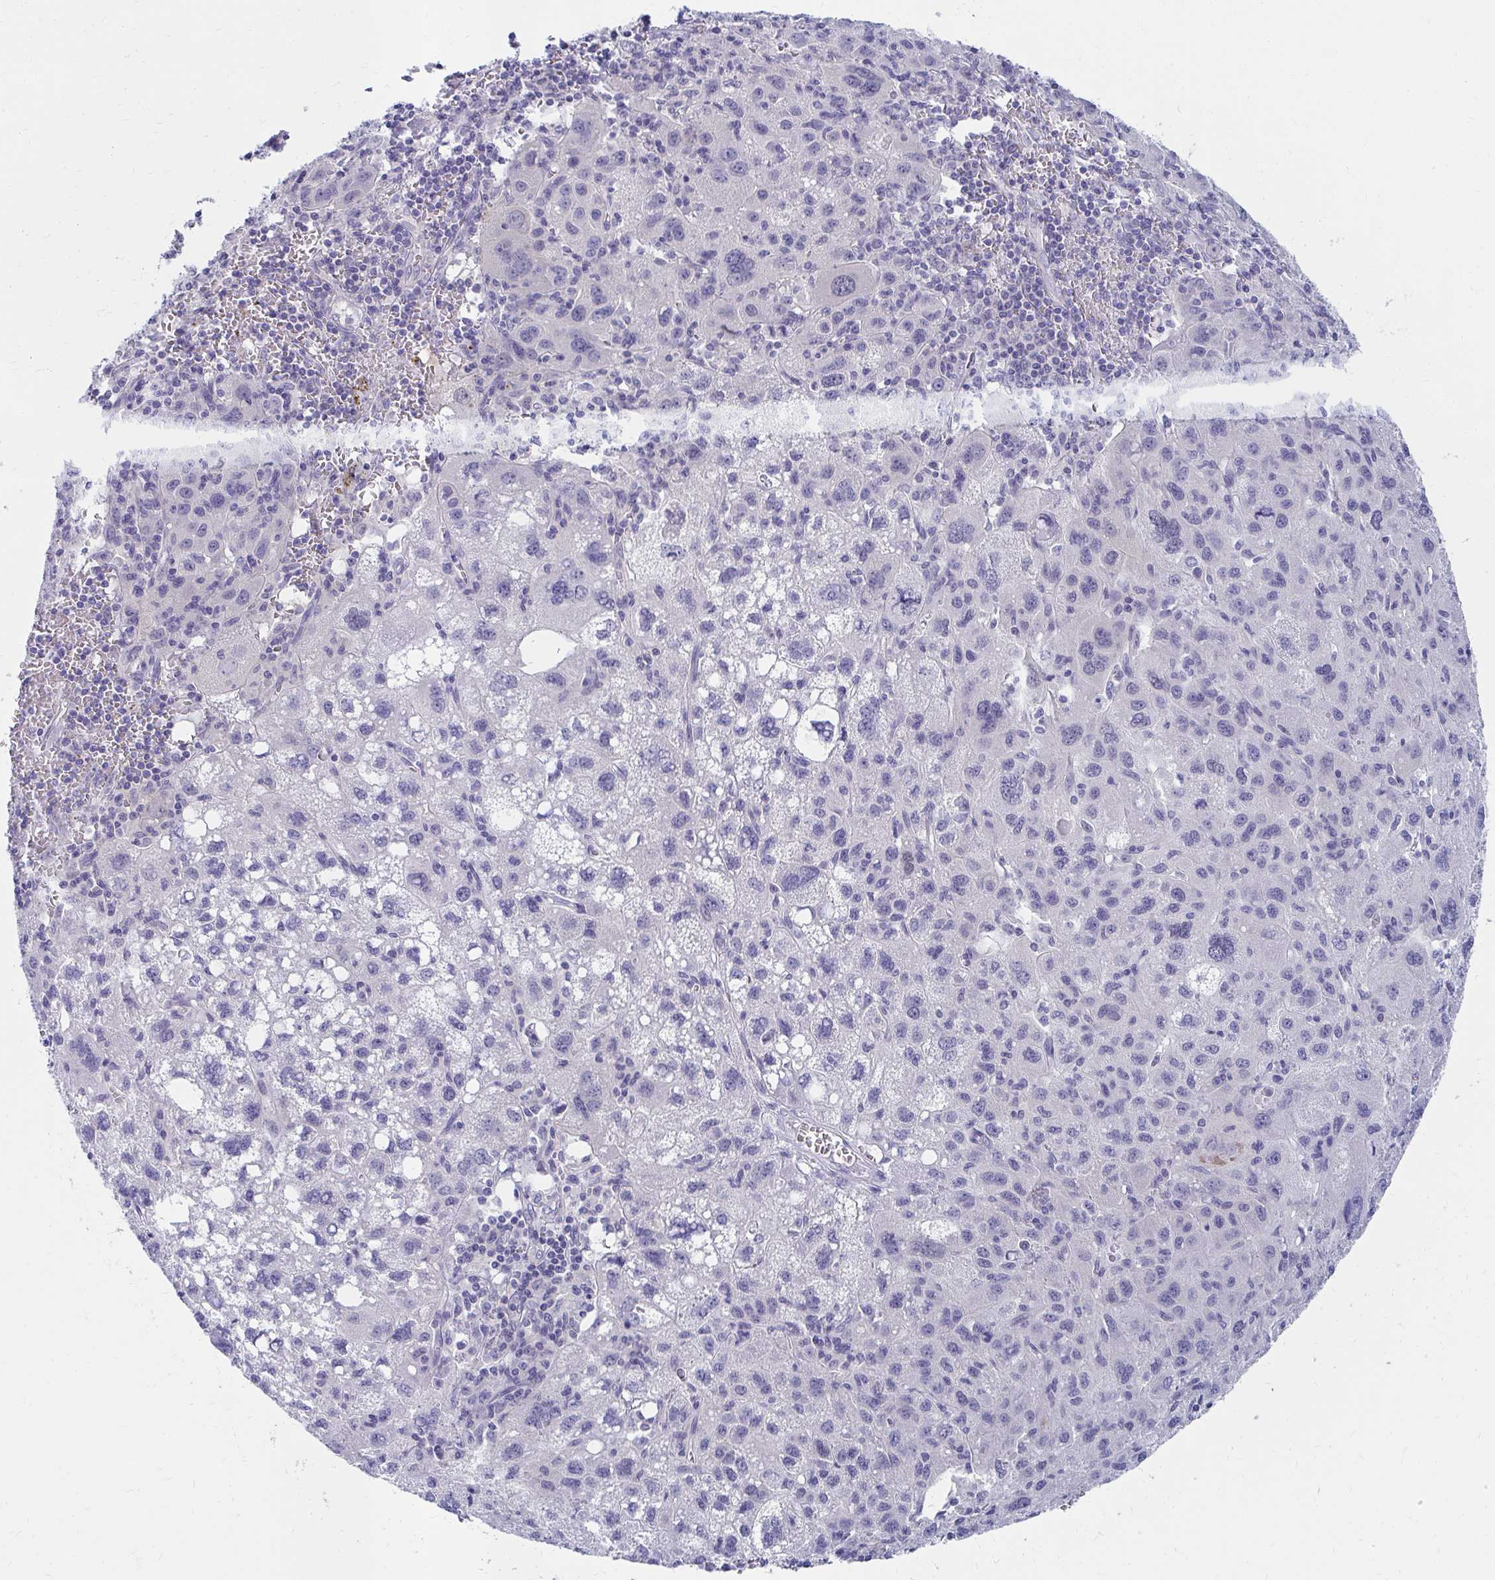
{"staining": {"intensity": "negative", "quantity": "none", "location": "none"}, "tissue": "liver cancer", "cell_type": "Tumor cells", "image_type": "cancer", "snomed": [{"axis": "morphology", "description": "Carcinoma, Hepatocellular, NOS"}, {"axis": "topography", "description": "Liver"}], "caption": "Immunohistochemistry micrograph of human liver cancer (hepatocellular carcinoma) stained for a protein (brown), which shows no positivity in tumor cells.", "gene": "C19orf81", "patient": {"sex": "female", "age": 77}}